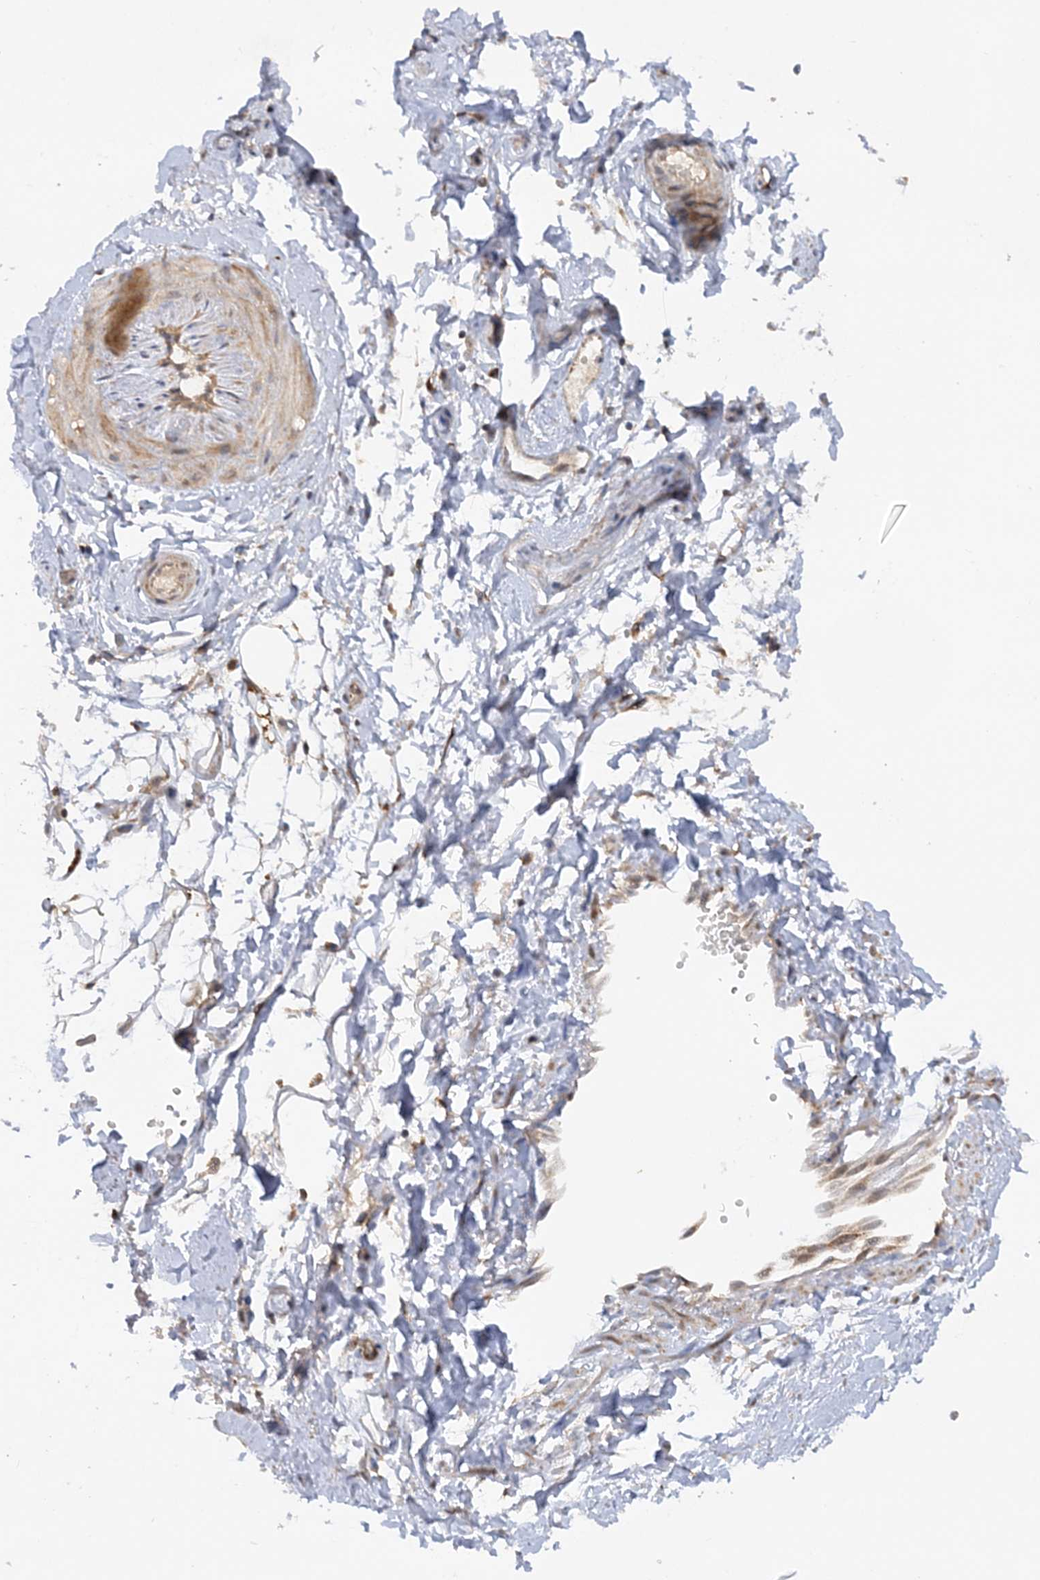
{"staining": {"intensity": "weak", "quantity": "<25%", "location": "cytoplasmic/membranous"}, "tissue": "adipose tissue", "cell_type": "Adipocytes", "image_type": "normal", "snomed": [{"axis": "morphology", "description": "Normal tissue, NOS"}, {"axis": "morphology", "description": "Basal cell carcinoma"}, {"axis": "topography", "description": "Skin"}], "caption": "High magnification brightfield microscopy of unremarkable adipose tissue stained with DAB (brown) and counterstained with hematoxylin (blue): adipocytes show no significant expression. (Immunohistochemistry (ihc), brightfield microscopy, high magnification).", "gene": "MMADHC", "patient": {"sex": "female", "age": 89}}